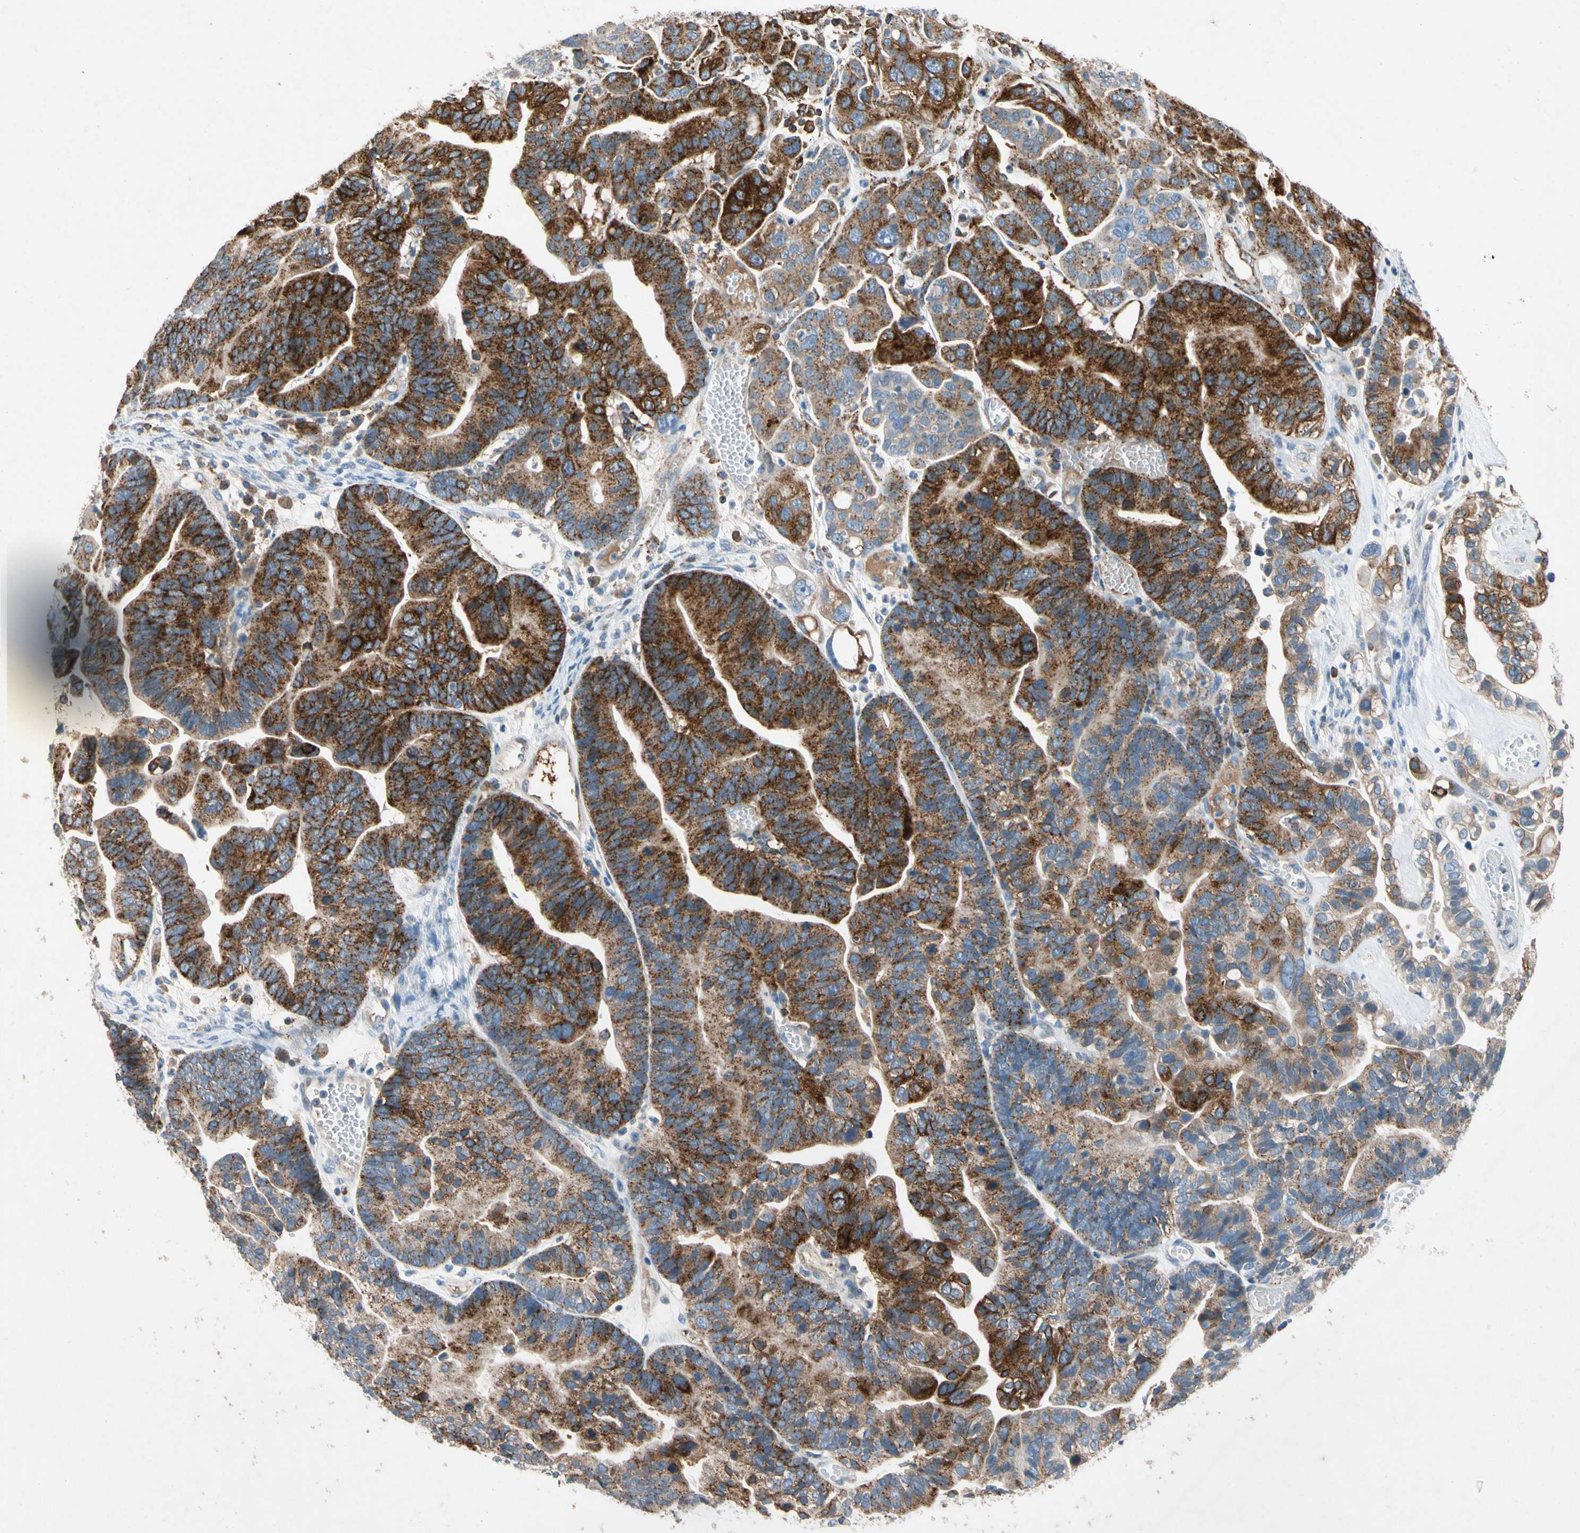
{"staining": {"intensity": "strong", "quantity": ">75%", "location": "cytoplasmic/membranous"}, "tissue": "ovarian cancer", "cell_type": "Tumor cells", "image_type": "cancer", "snomed": [{"axis": "morphology", "description": "Cystadenocarcinoma, serous, NOS"}, {"axis": "topography", "description": "Ovary"}], "caption": "Strong cytoplasmic/membranous positivity for a protein is identified in approximately >75% of tumor cells of ovarian cancer using immunohistochemistry.", "gene": "NDFIP2", "patient": {"sex": "female", "age": 56}}